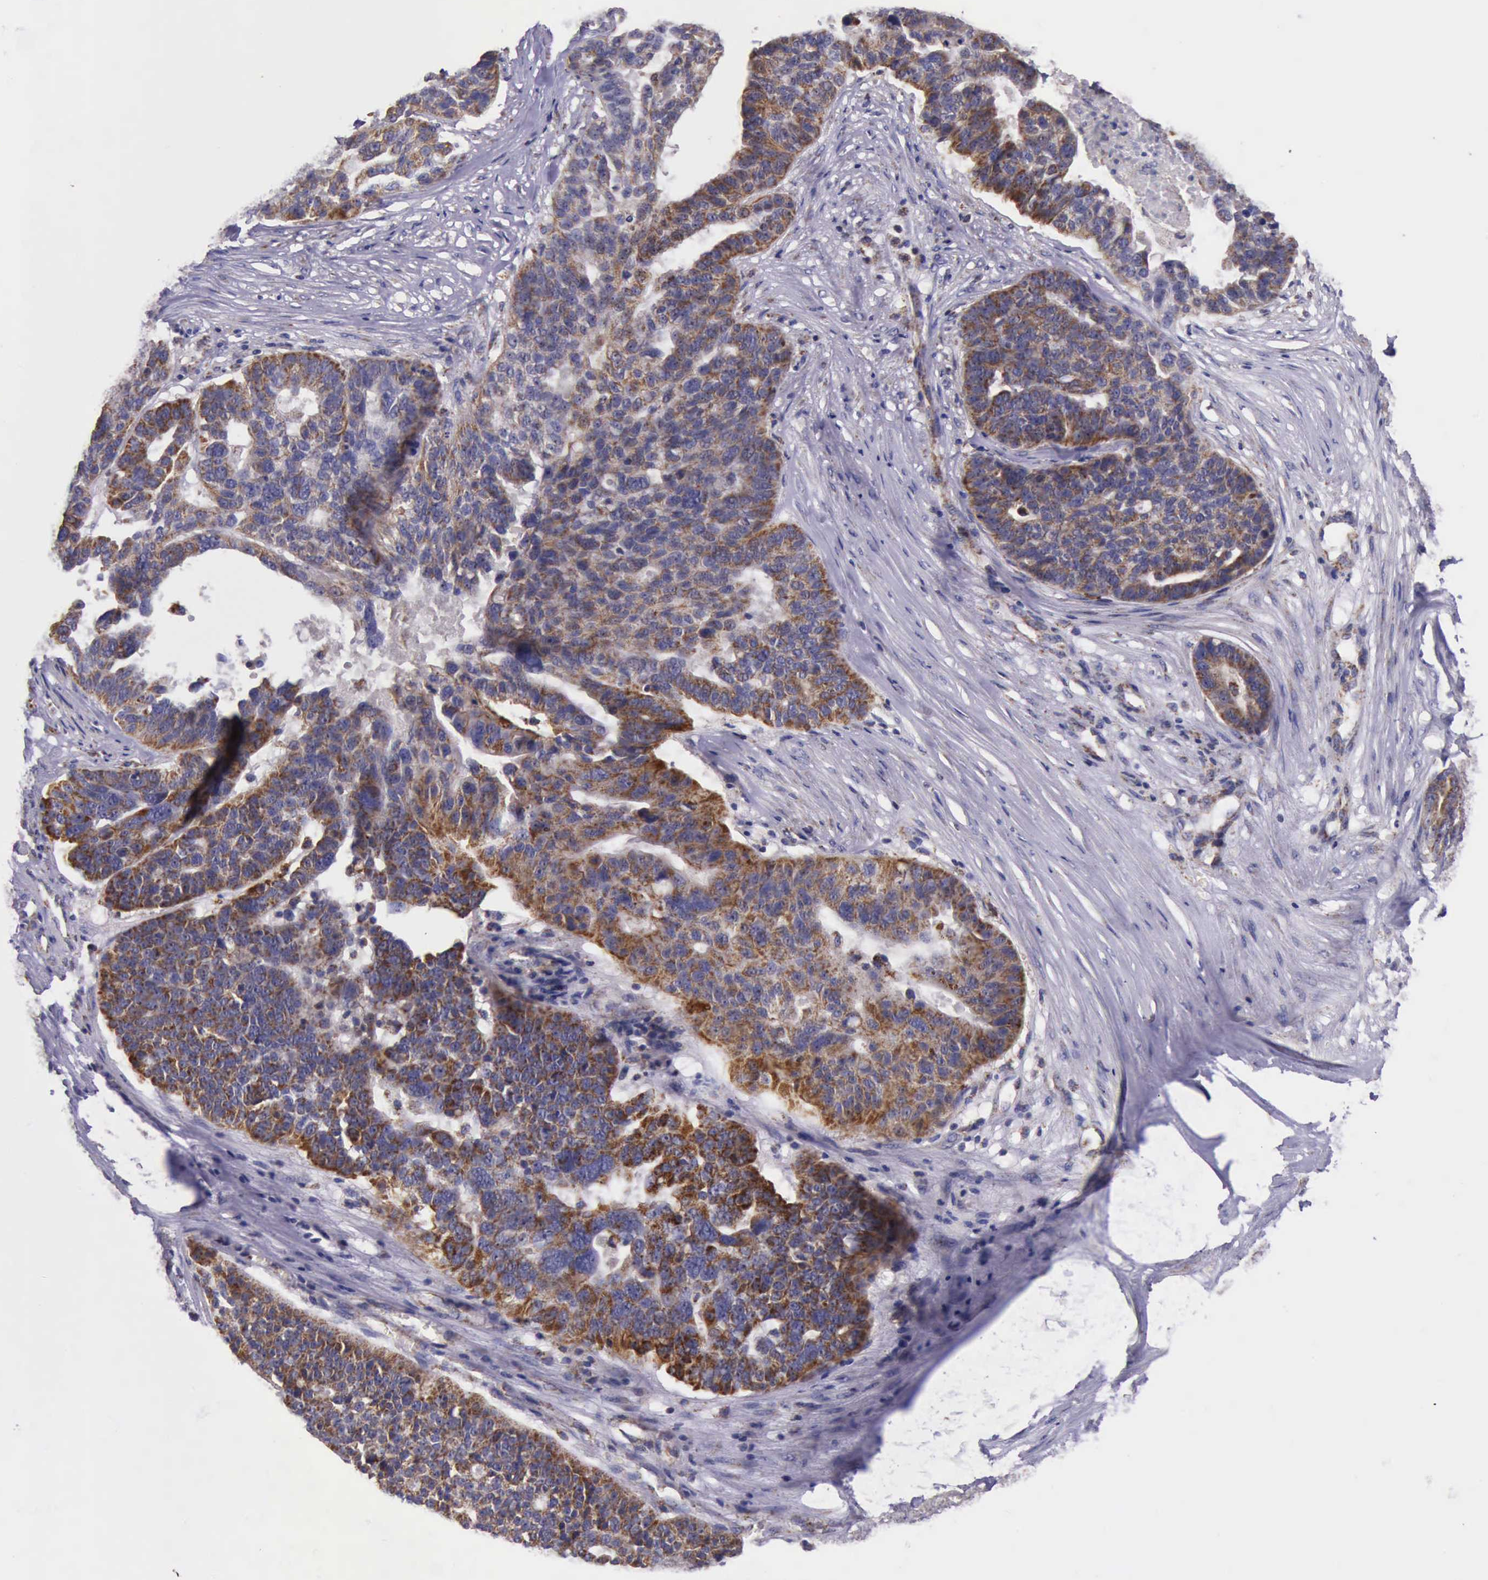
{"staining": {"intensity": "moderate", "quantity": ">75%", "location": "cytoplasmic/membranous"}, "tissue": "ovarian cancer", "cell_type": "Tumor cells", "image_type": "cancer", "snomed": [{"axis": "morphology", "description": "Cystadenocarcinoma, serous, NOS"}, {"axis": "topography", "description": "Ovary"}], "caption": "Tumor cells reveal moderate cytoplasmic/membranous expression in about >75% of cells in ovarian cancer (serous cystadenocarcinoma).", "gene": "TXN2", "patient": {"sex": "female", "age": 59}}